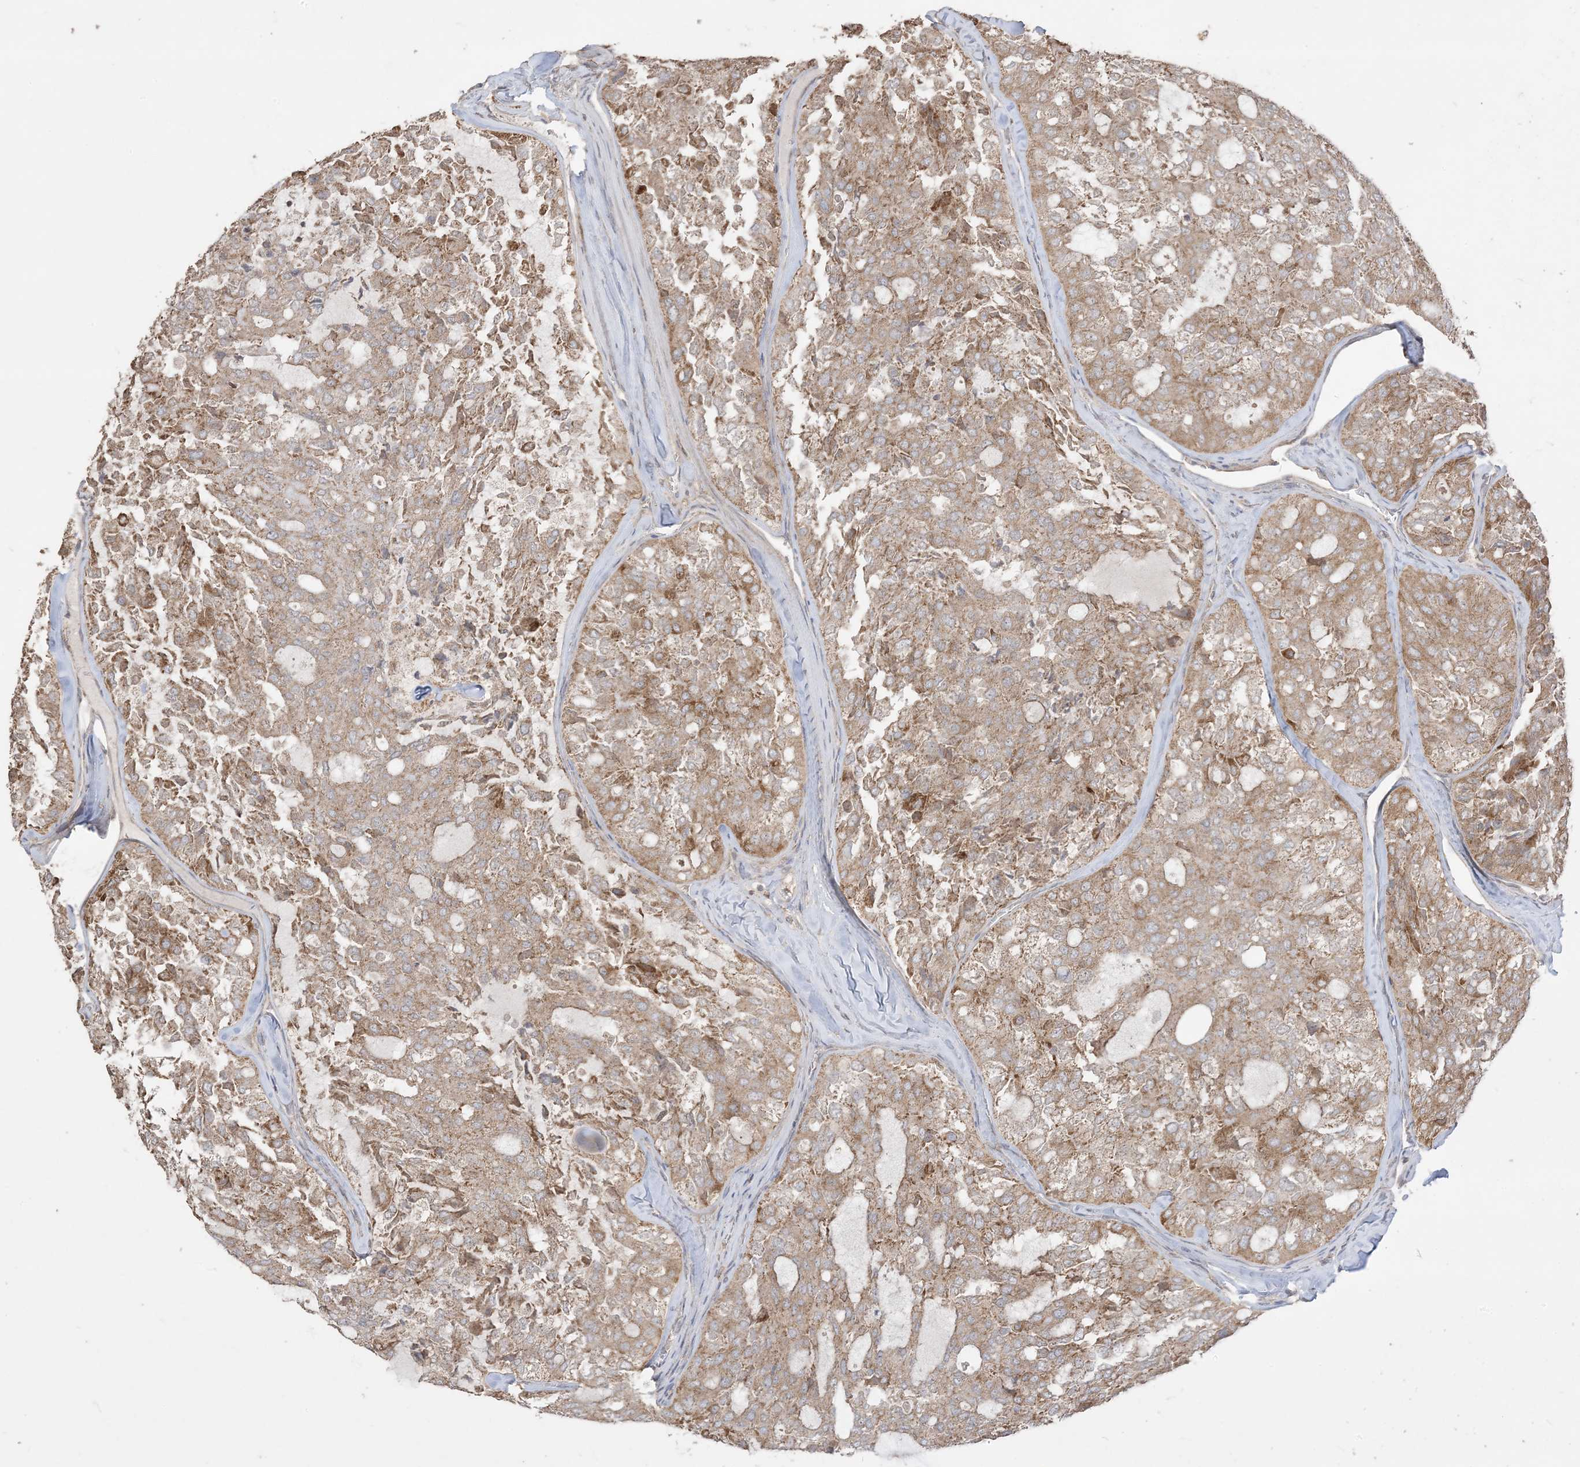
{"staining": {"intensity": "strong", "quantity": ">75%", "location": "cytoplasmic/membranous"}, "tissue": "thyroid cancer", "cell_type": "Tumor cells", "image_type": "cancer", "snomed": [{"axis": "morphology", "description": "Follicular adenoma carcinoma, NOS"}, {"axis": "topography", "description": "Thyroid gland"}], "caption": "Tumor cells demonstrate high levels of strong cytoplasmic/membranous expression in approximately >75% of cells in follicular adenoma carcinoma (thyroid).", "gene": "SIRT3", "patient": {"sex": "male", "age": 75}}